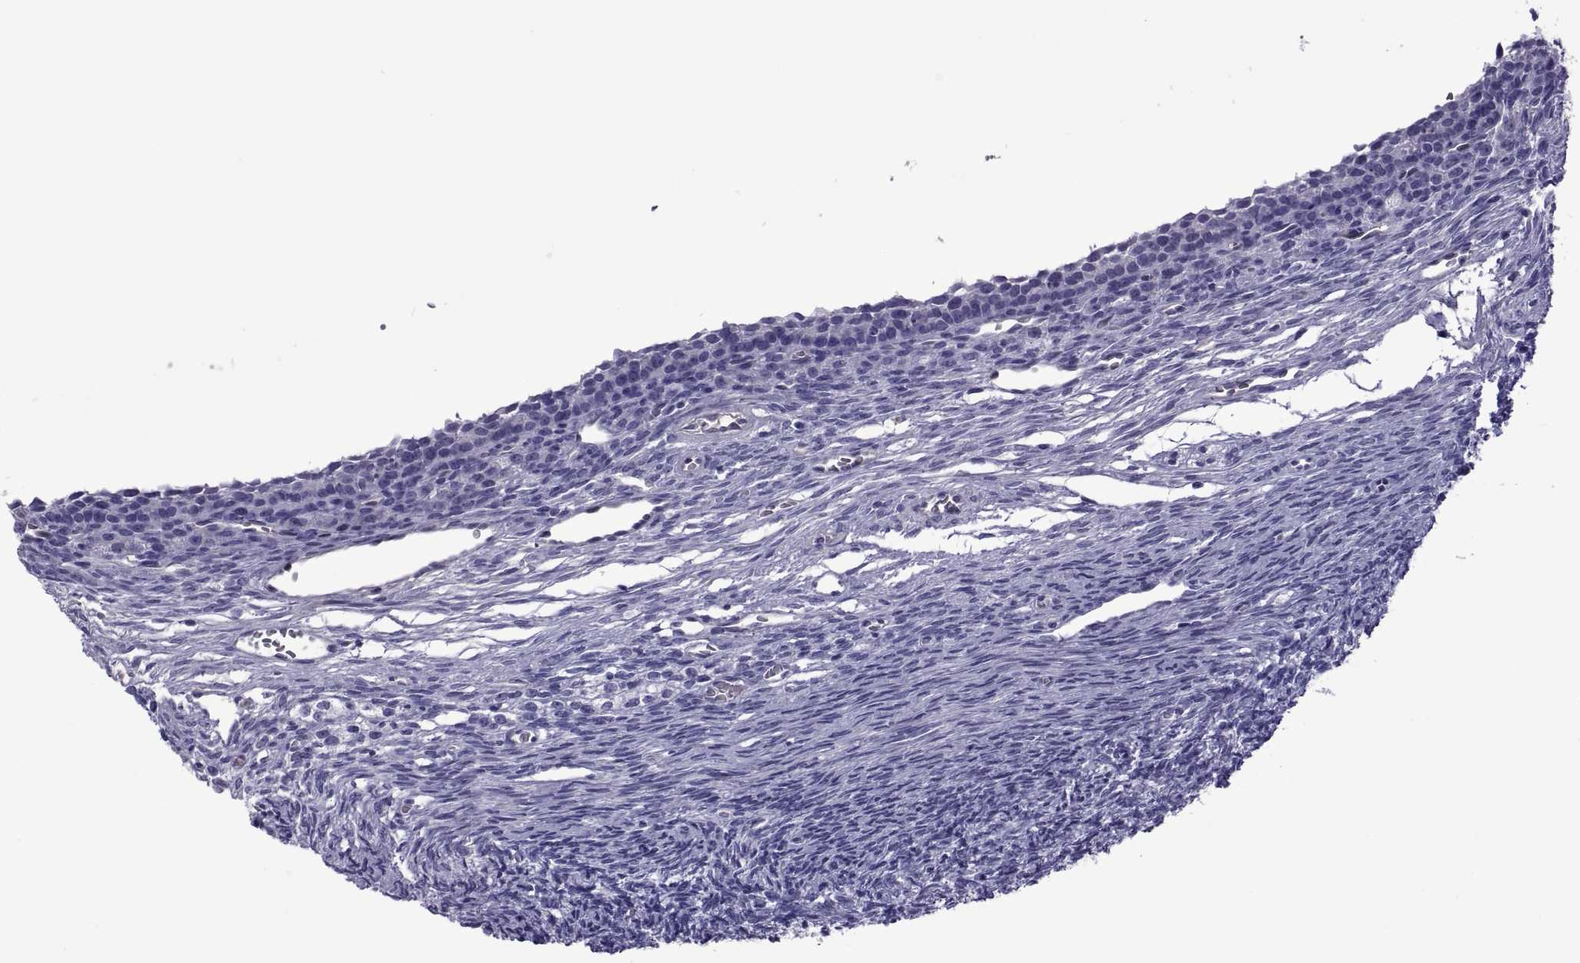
{"staining": {"intensity": "negative", "quantity": "none", "location": "none"}, "tissue": "ovary", "cell_type": "Ovarian stroma cells", "image_type": "normal", "snomed": [{"axis": "morphology", "description": "Normal tissue, NOS"}, {"axis": "topography", "description": "Ovary"}], "caption": "A micrograph of ovary stained for a protein reveals no brown staining in ovarian stroma cells.", "gene": "LCN9", "patient": {"sex": "female", "age": 27}}